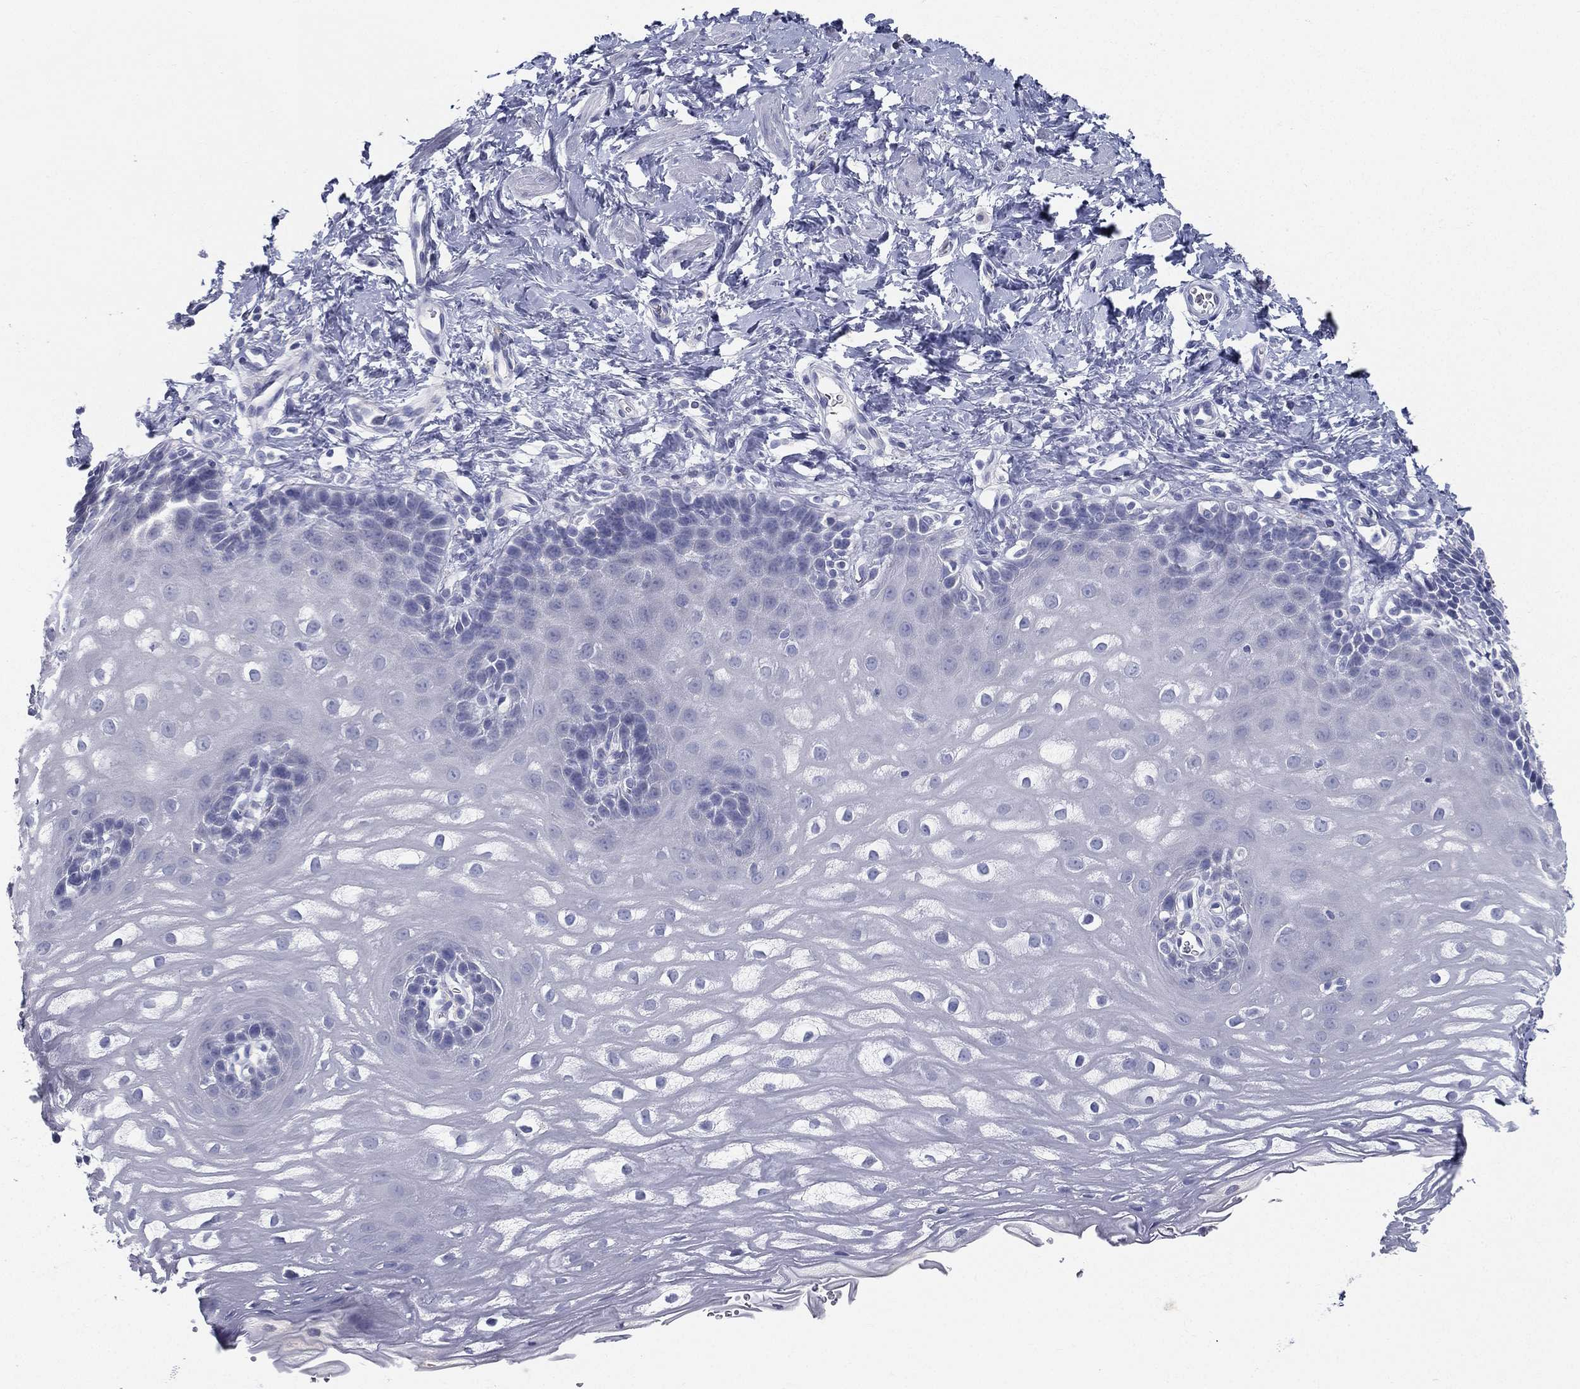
{"staining": {"intensity": "negative", "quantity": "none", "location": "none"}, "tissue": "esophagus", "cell_type": "Squamous epithelial cells", "image_type": "normal", "snomed": [{"axis": "morphology", "description": "Normal tissue, NOS"}, {"axis": "topography", "description": "Esophagus"}], "caption": "High magnification brightfield microscopy of unremarkable esophagus stained with DAB (3,3'-diaminobenzidine) (brown) and counterstained with hematoxylin (blue): squamous epithelial cells show no significant expression. Brightfield microscopy of immunohistochemistry (IHC) stained with DAB (brown) and hematoxylin (blue), captured at high magnification.", "gene": "DEFB121", "patient": {"sex": "male", "age": 64}}